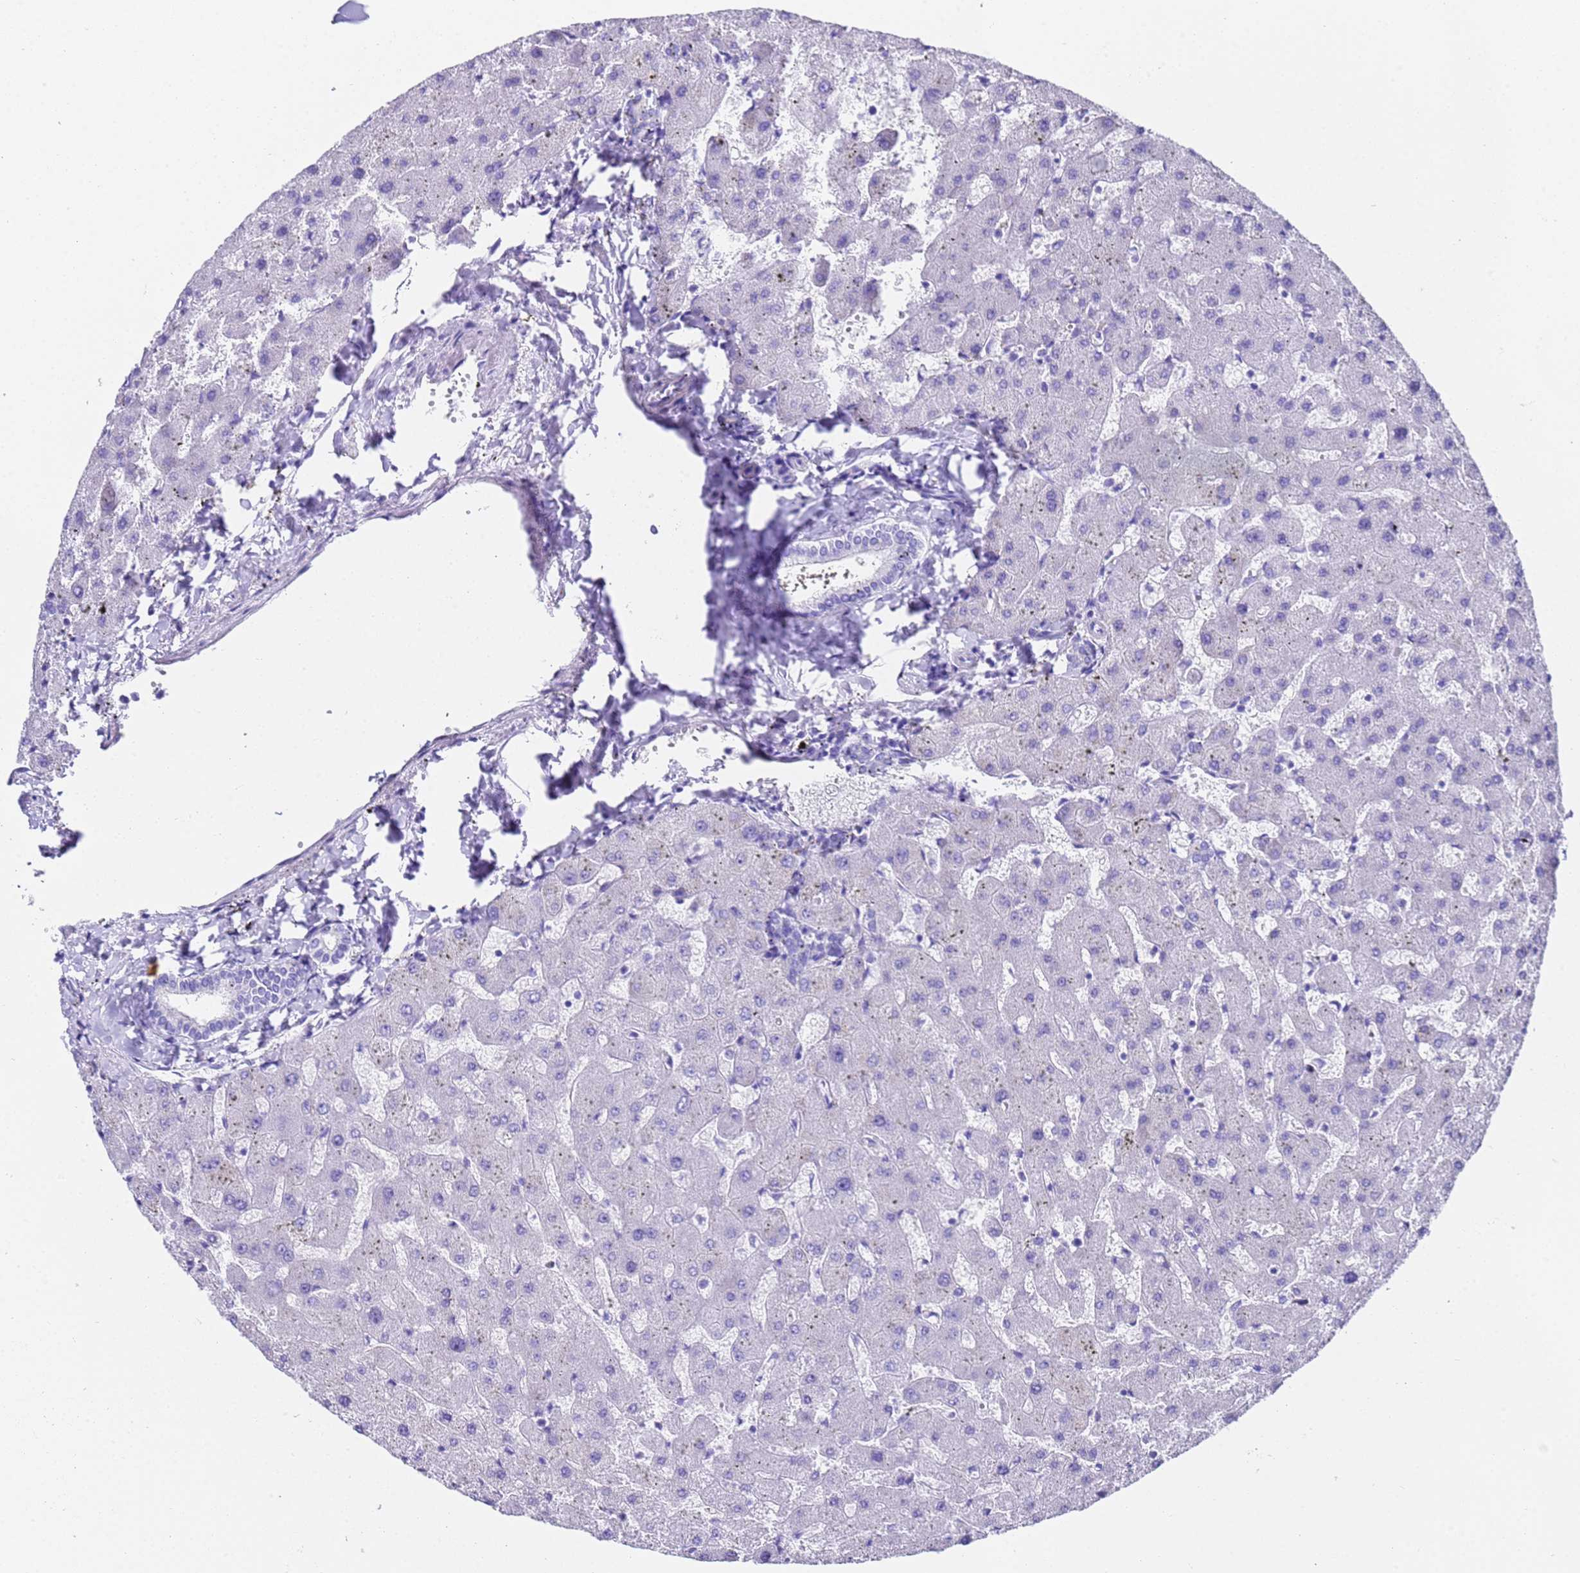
{"staining": {"intensity": "negative", "quantity": "none", "location": "none"}, "tissue": "liver", "cell_type": "Cholangiocytes", "image_type": "normal", "snomed": [{"axis": "morphology", "description": "Normal tissue, NOS"}, {"axis": "topography", "description": "Liver"}], "caption": "IHC image of normal liver: human liver stained with DAB shows no significant protein staining in cholangiocytes.", "gene": "FAM72A", "patient": {"sex": "female", "age": 63}}